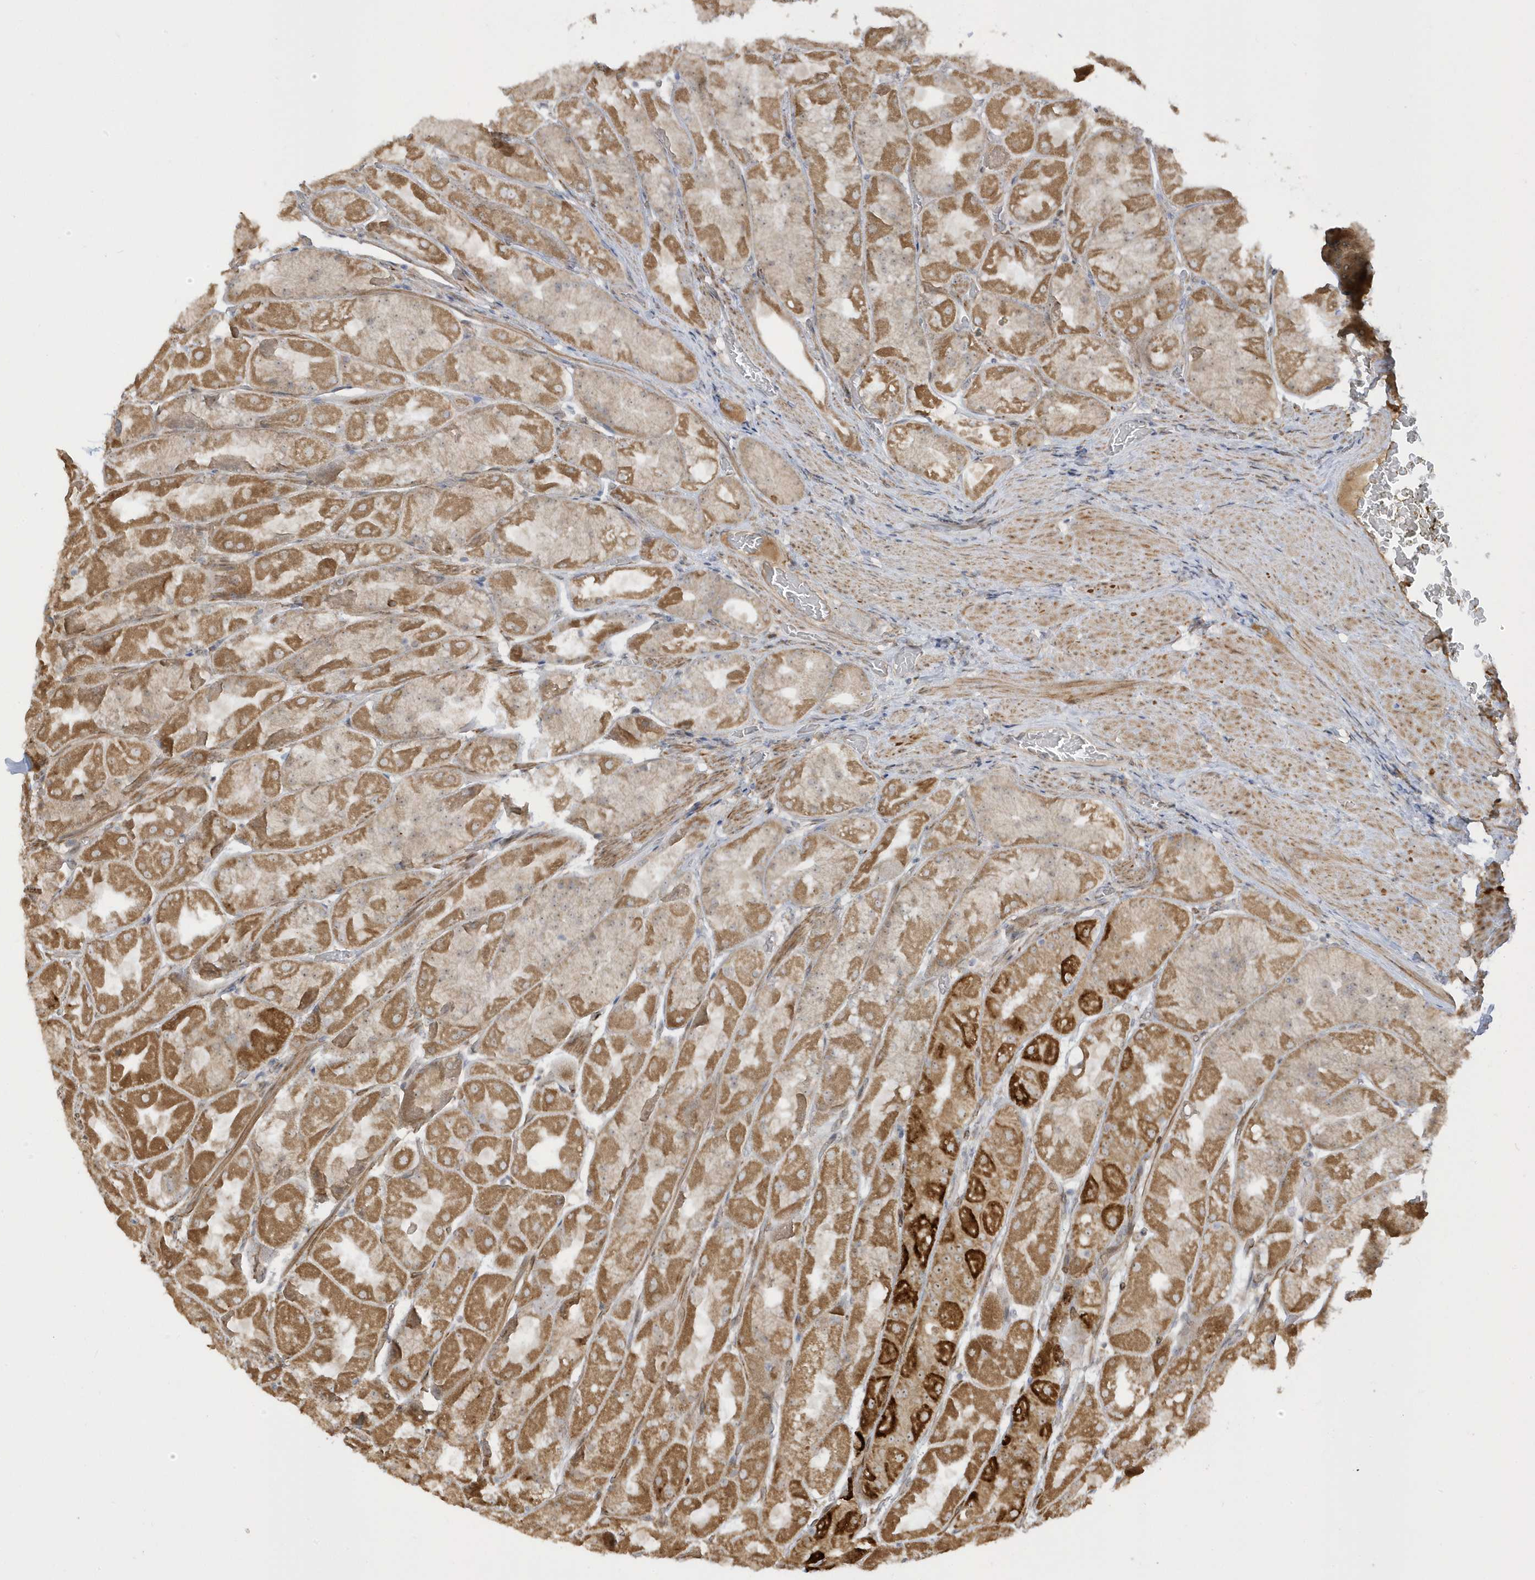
{"staining": {"intensity": "moderate", "quantity": ">75%", "location": "cytoplasmic/membranous"}, "tissue": "stomach", "cell_type": "Glandular cells", "image_type": "normal", "snomed": [{"axis": "morphology", "description": "Normal tissue, NOS"}, {"axis": "topography", "description": "Stomach"}], "caption": "Immunohistochemical staining of normal stomach displays moderate cytoplasmic/membranous protein expression in about >75% of glandular cells.", "gene": "ECM2", "patient": {"sex": "female", "age": 61}}